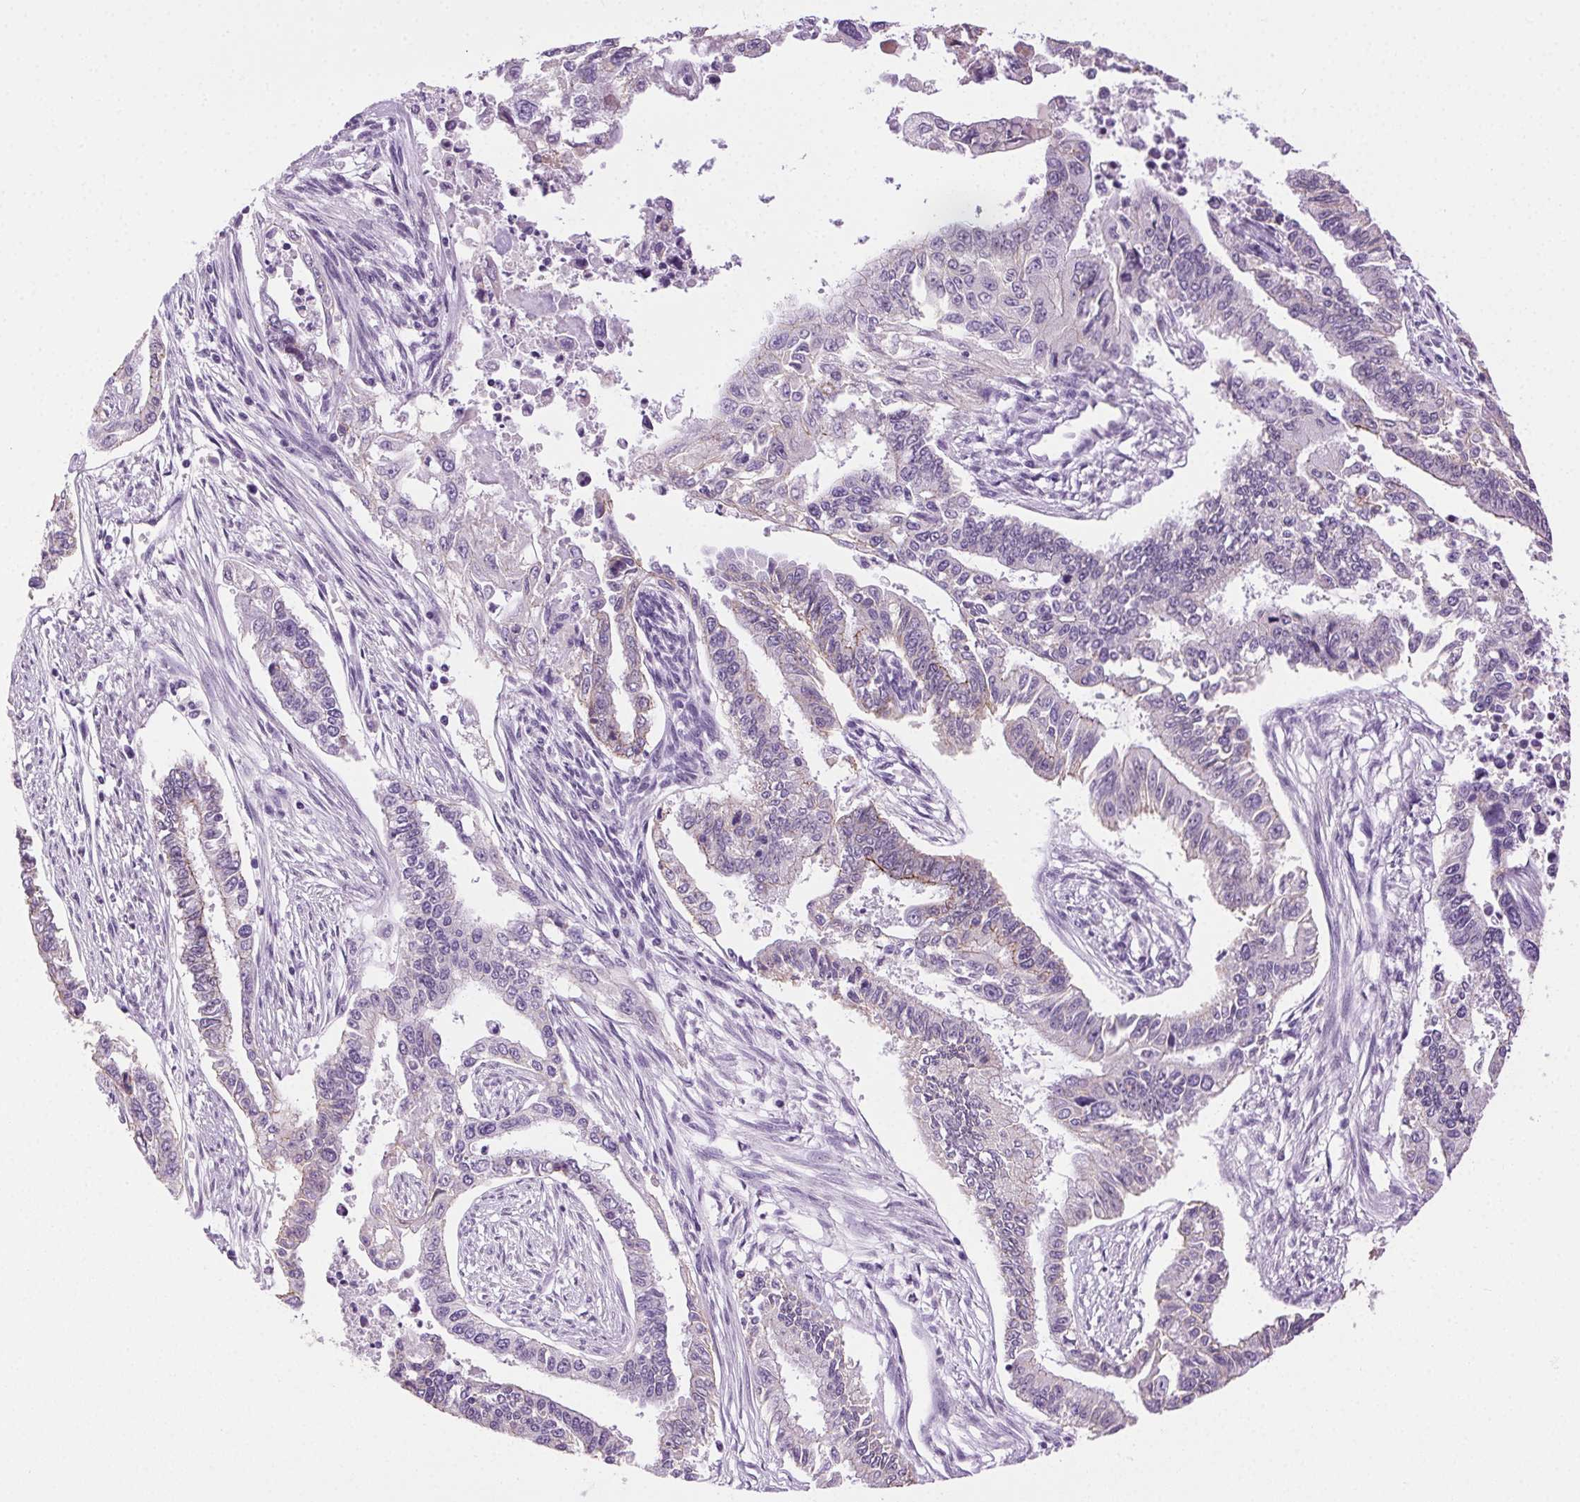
{"staining": {"intensity": "weak", "quantity": "<25%", "location": "cytoplasmic/membranous"}, "tissue": "endometrial cancer", "cell_type": "Tumor cells", "image_type": "cancer", "snomed": [{"axis": "morphology", "description": "Adenocarcinoma, NOS"}, {"axis": "topography", "description": "Uterus"}], "caption": "Tumor cells show no significant expression in adenocarcinoma (endometrial). (DAB (3,3'-diaminobenzidine) immunohistochemistry (IHC) visualized using brightfield microscopy, high magnification).", "gene": "CLDN10", "patient": {"sex": "female", "age": 59}}